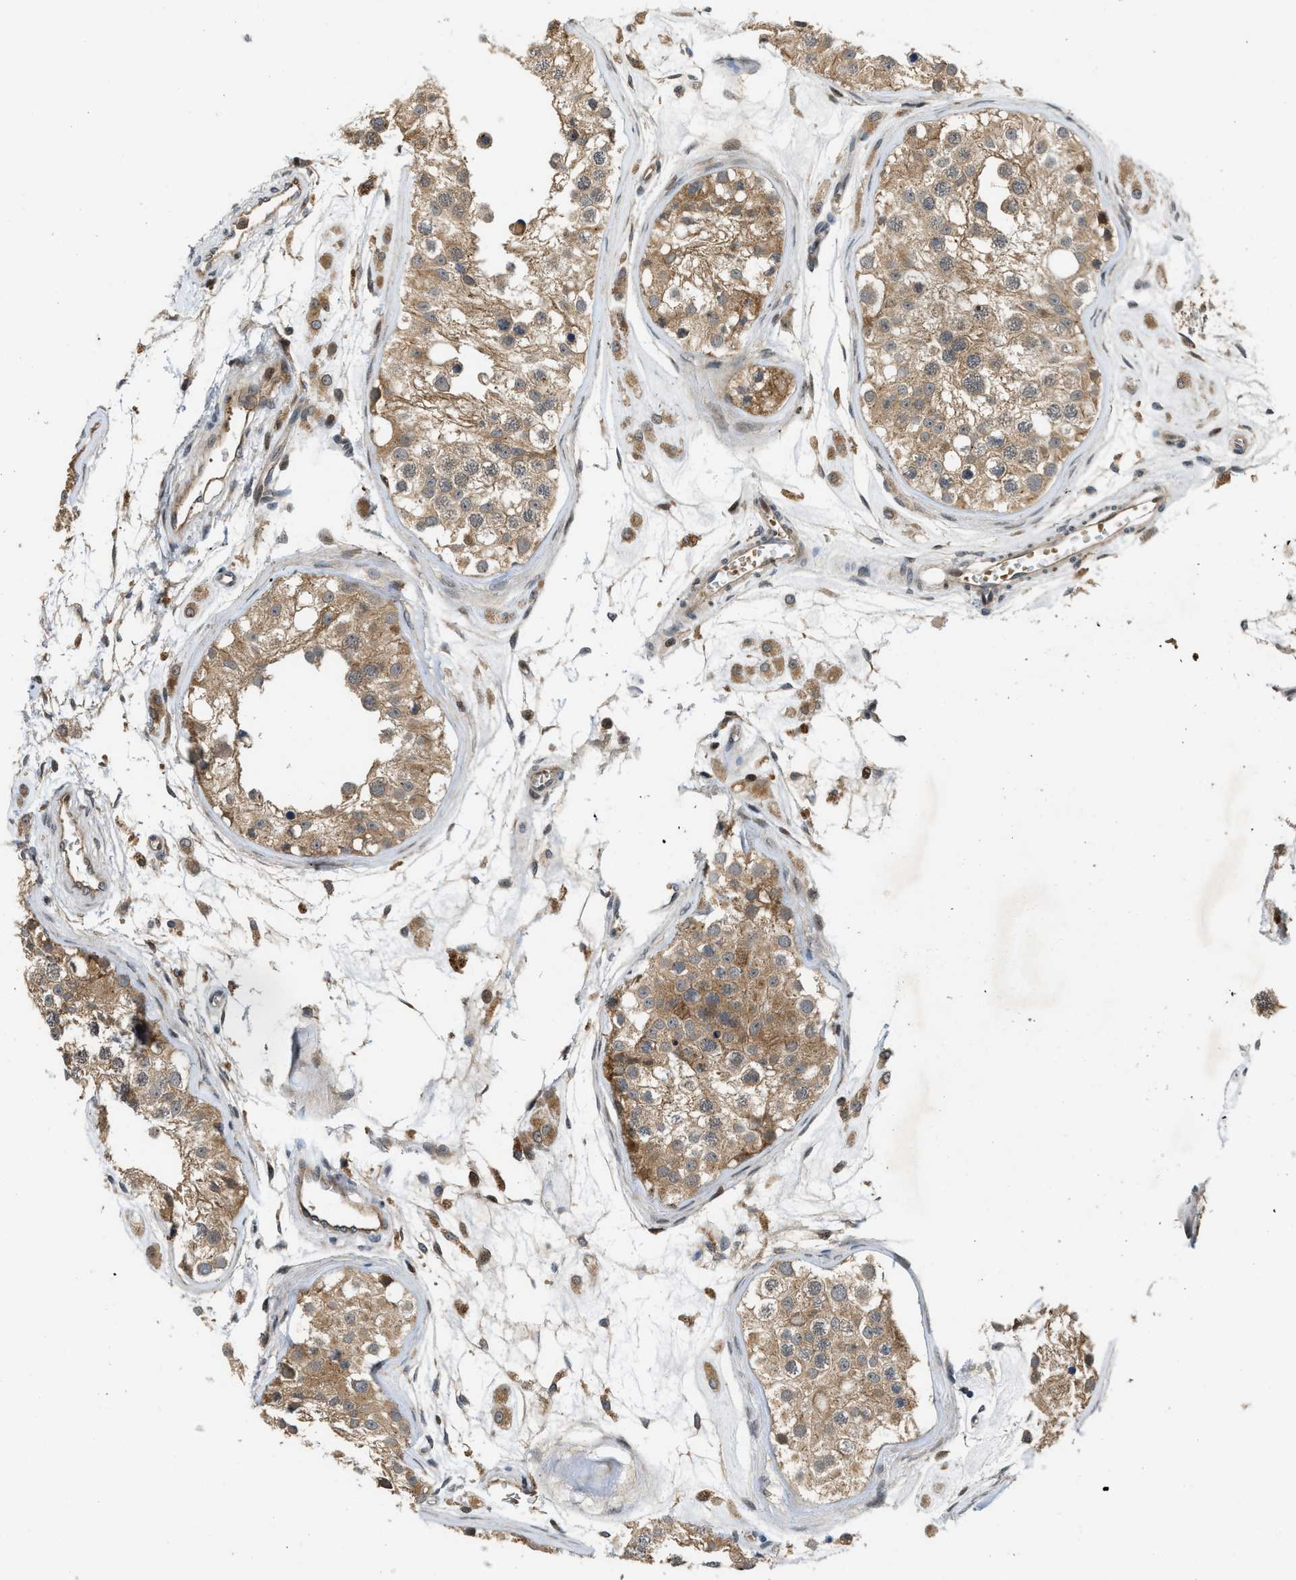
{"staining": {"intensity": "moderate", "quantity": ">75%", "location": "cytoplasmic/membranous"}, "tissue": "testis", "cell_type": "Cells in seminiferous ducts", "image_type": "normal", "snomed": [{"axis": "morphology", "description": "Normal tissue, NOS"}, {"axis": "morphology", "description": "Adenocarcinoma, metastatic, NOS"}, {"axis": "topography", "description": "Testis"}], "caption": "DAB immunohistochemical staining of normal testis shows moderate cytoplasmic/membranous protein positivity in about >75% of cells in seminiferous ducts.", "gene": "DNAJC28", "patient": {"sex": "male", "age": 26}}